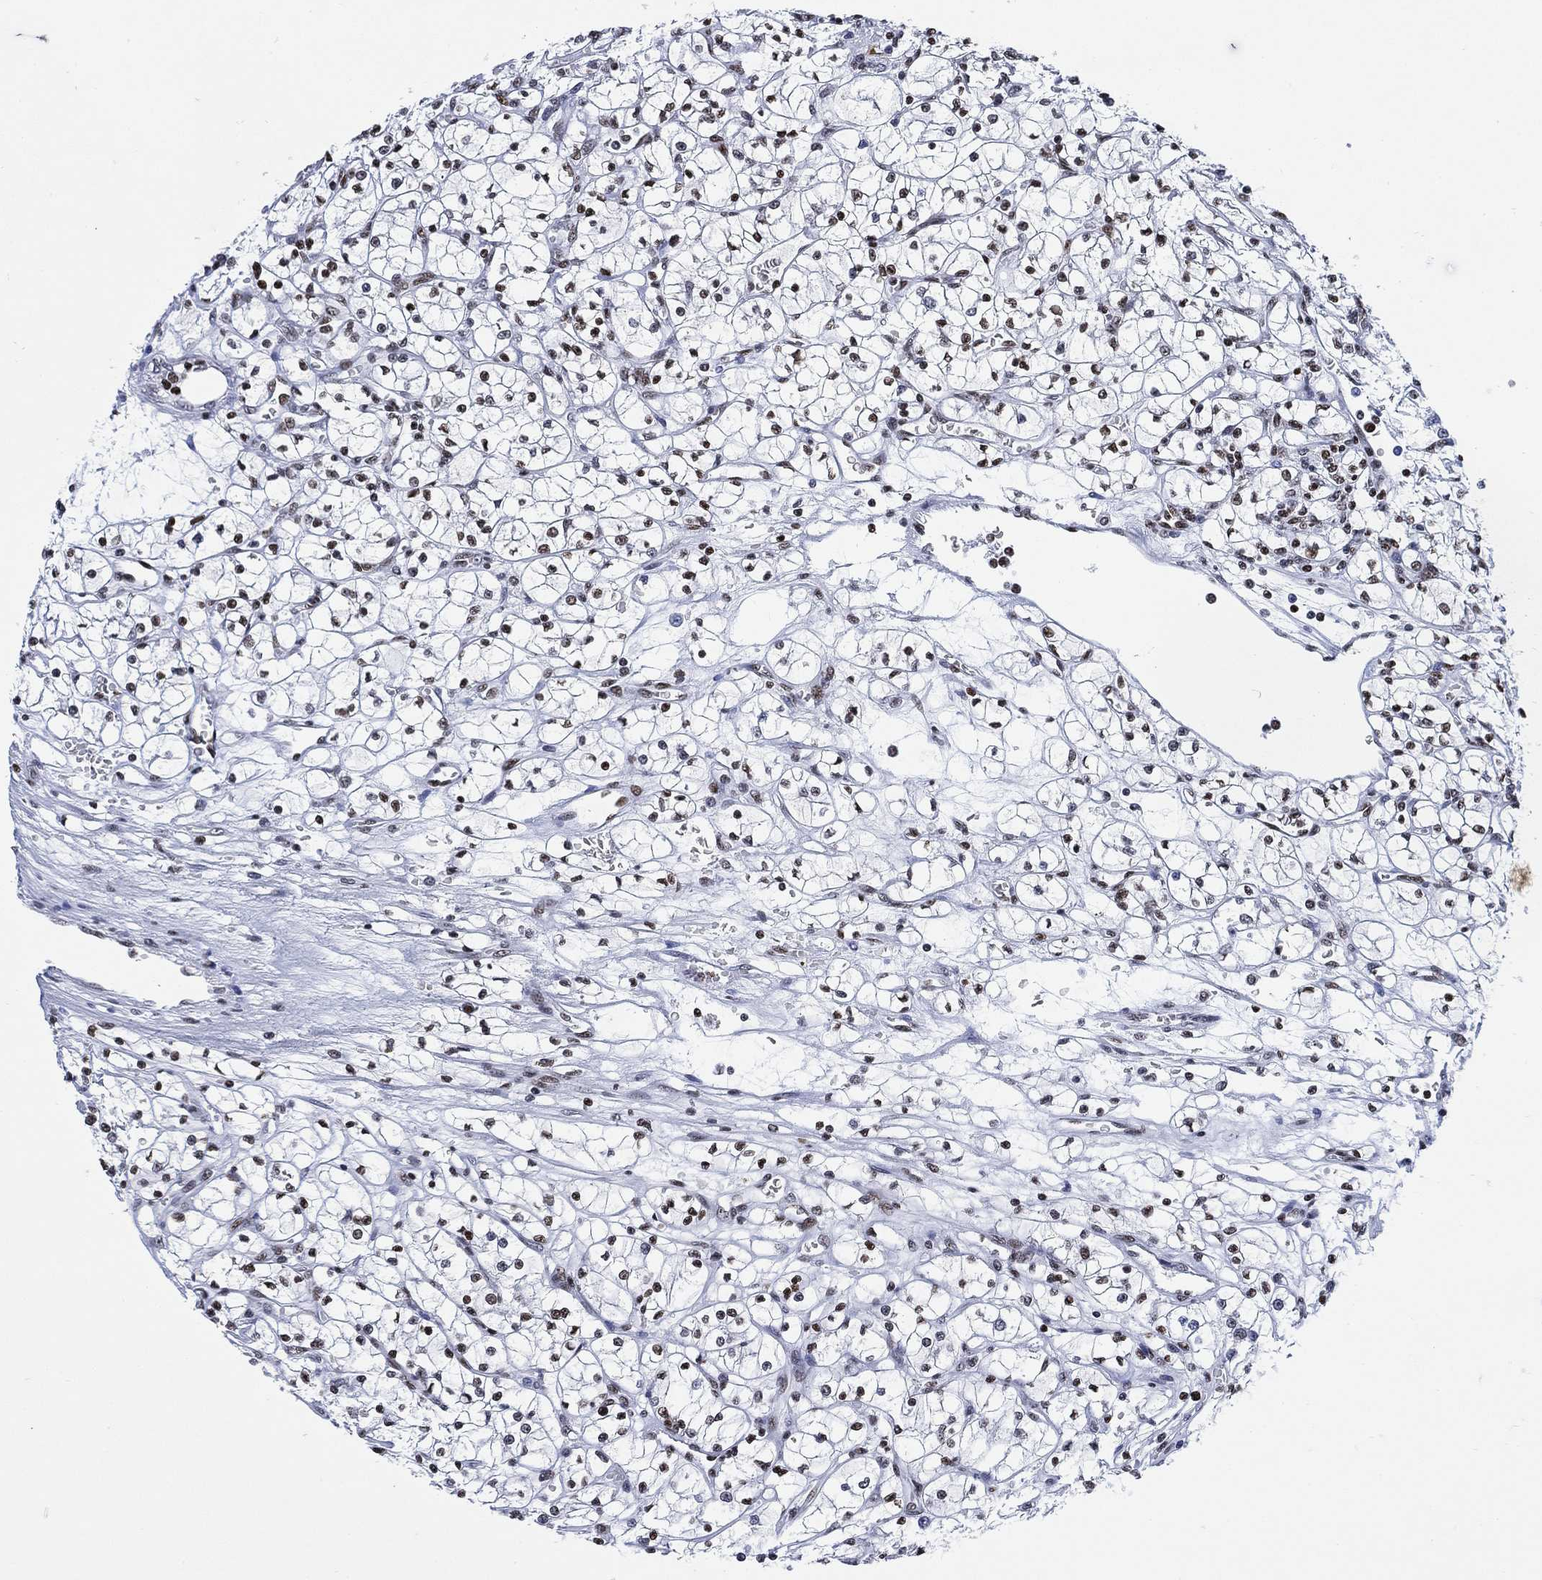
{"staining": {"intensity": "moderate", "quantity": "<25%", "location": "nuclear"}, "tissue": "renal cancer", "cell_type": "Tumor cells", "image_type": "cancer", "snomed": [{"axis": "morphology", "description": "Adenocarcinoma, NOS"}, {"axis": "topography", "description": "Kidney"}], "caption": "Immunohistochemical staining of human renal adenocarcinoma exhibits low levels of moderate nuclear staining in about <25% of tumor cells.", "gene": "H1-10", "patient": {"sex": "female", "age": 64}}